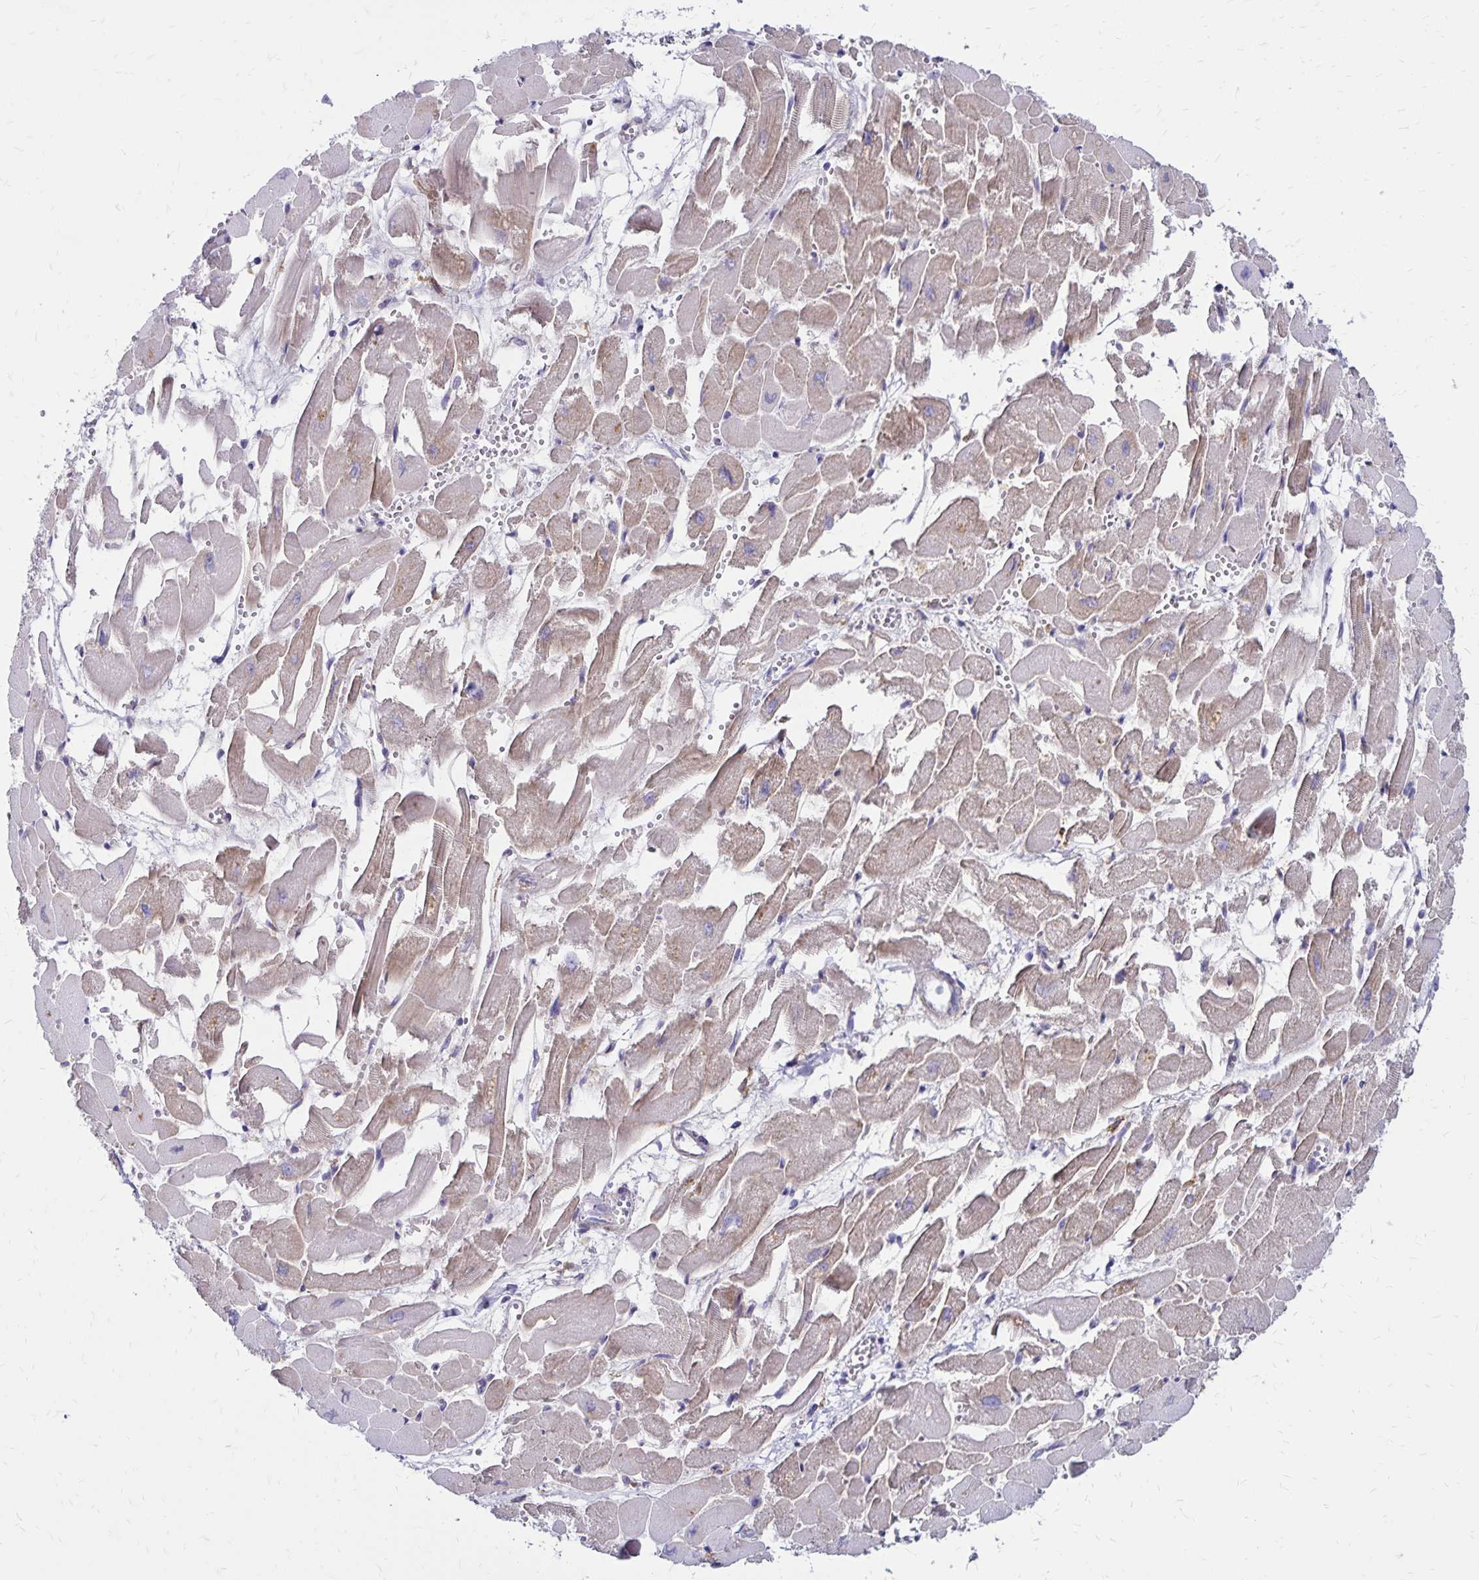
{"staining": {"intensity": "weak", "quantity": "25%-75%", "location": "cytoplasmic/membranous"}, "tissue": "heart muscle", "cell_type": "Cardiomyocytes", "image_type": "normal", "snomed": [{"axis": "morphology", "description": "Normal tissue, NOS"}, {"axis": "topography", "description": "Heart"}], "caption": "Heart muscle stained with DAB IHC displays low levels of weak cytoplasmic/membranous positivity in about 25%-75% of cardiomyocytes.", "gene": "TNS3", "patient": {"sex": "female", "age": 52}}